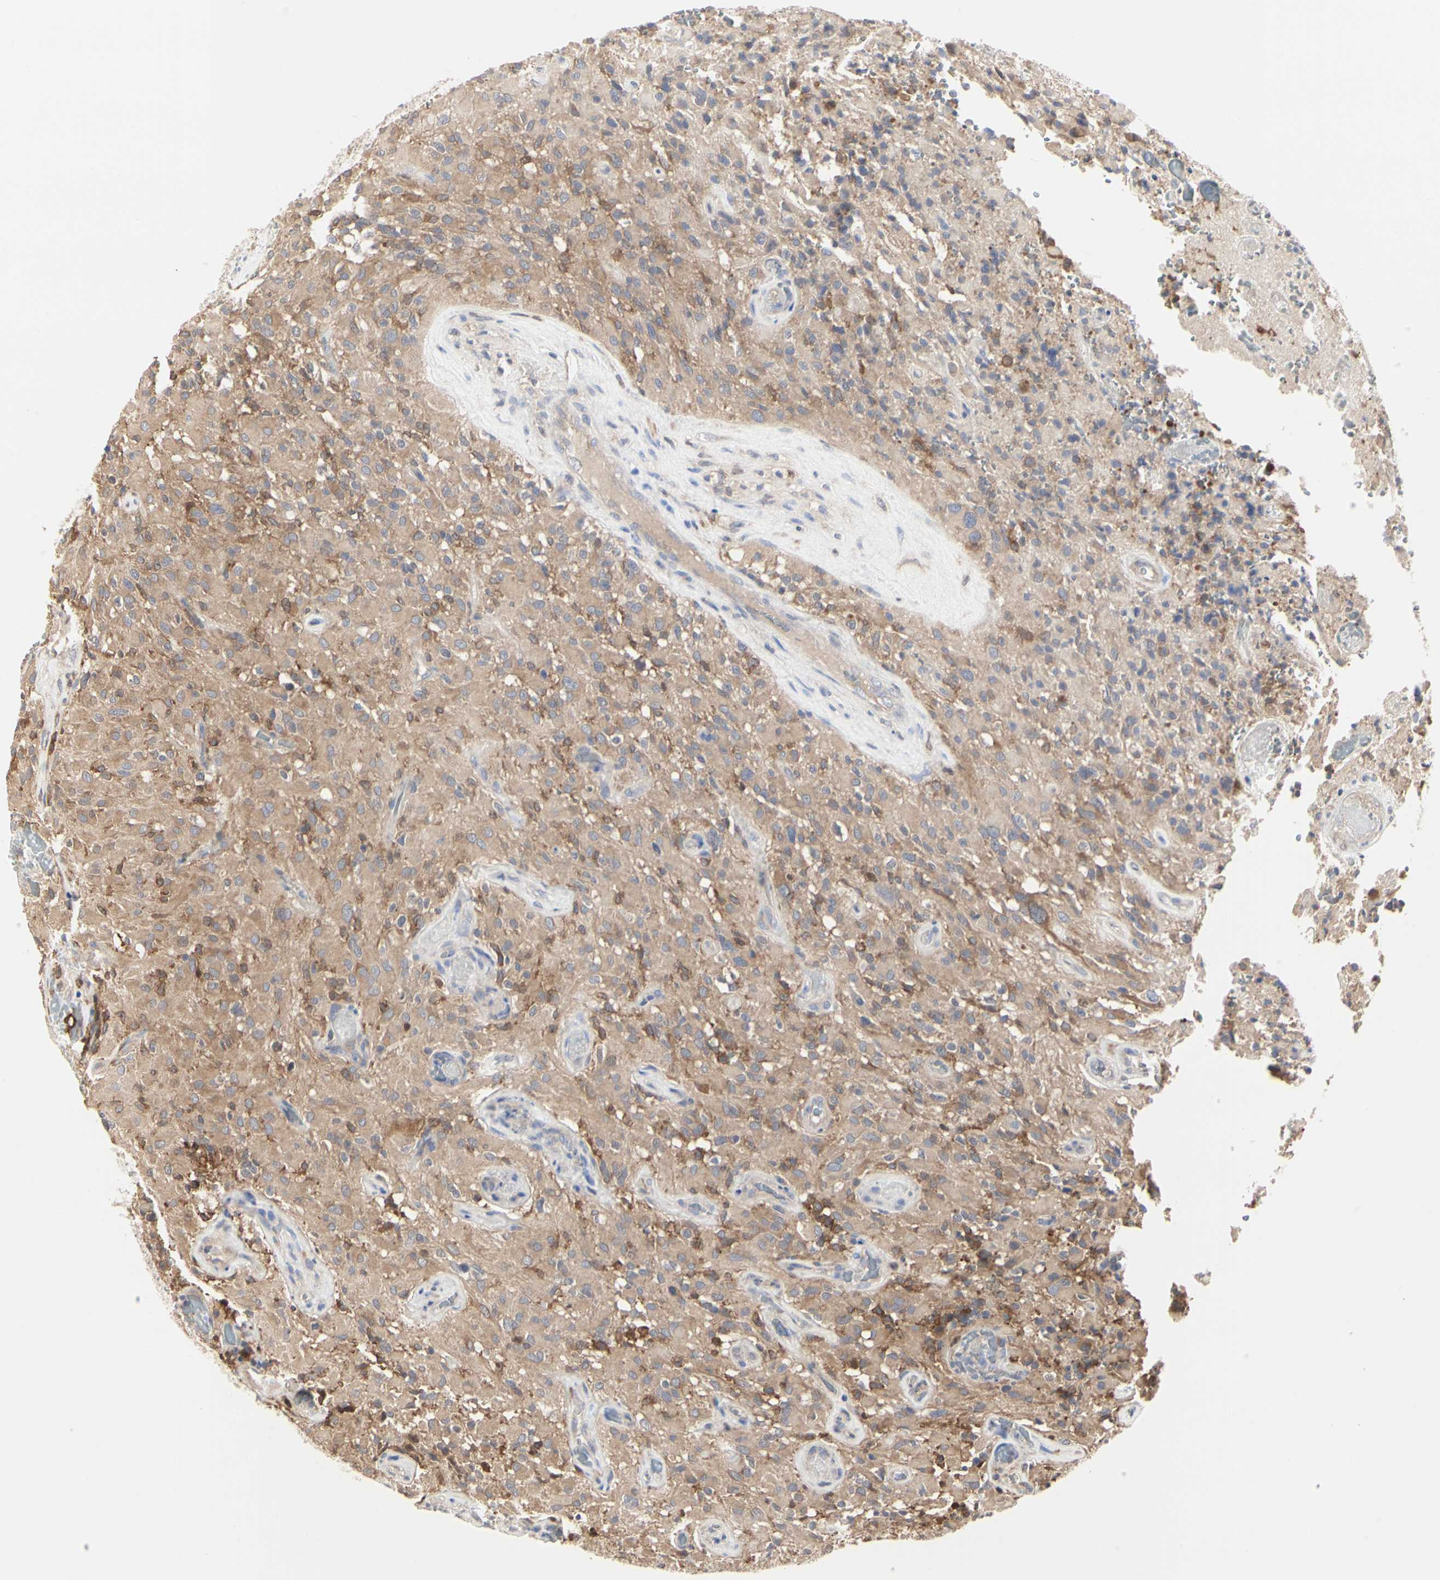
{"staining": {"intensity": "weak", "quantity": ">75%", "location": "cytoplasmic/membranous"}, "tissue": "glioma", "cell_type": "Tumor cells", "image_type": "cancer", "snomed": [{"axis": "morphology", "description": "Glioma, malignant, High grade"}, {"axis": "topography", "description": "Brain"}], "caption": "Glioma tissue displays weak cytoplasmic/membranous expression in approximately >75% of tumor cells", "gene": "C3orf52", "patient": {"sex": "male", "age": 71}}